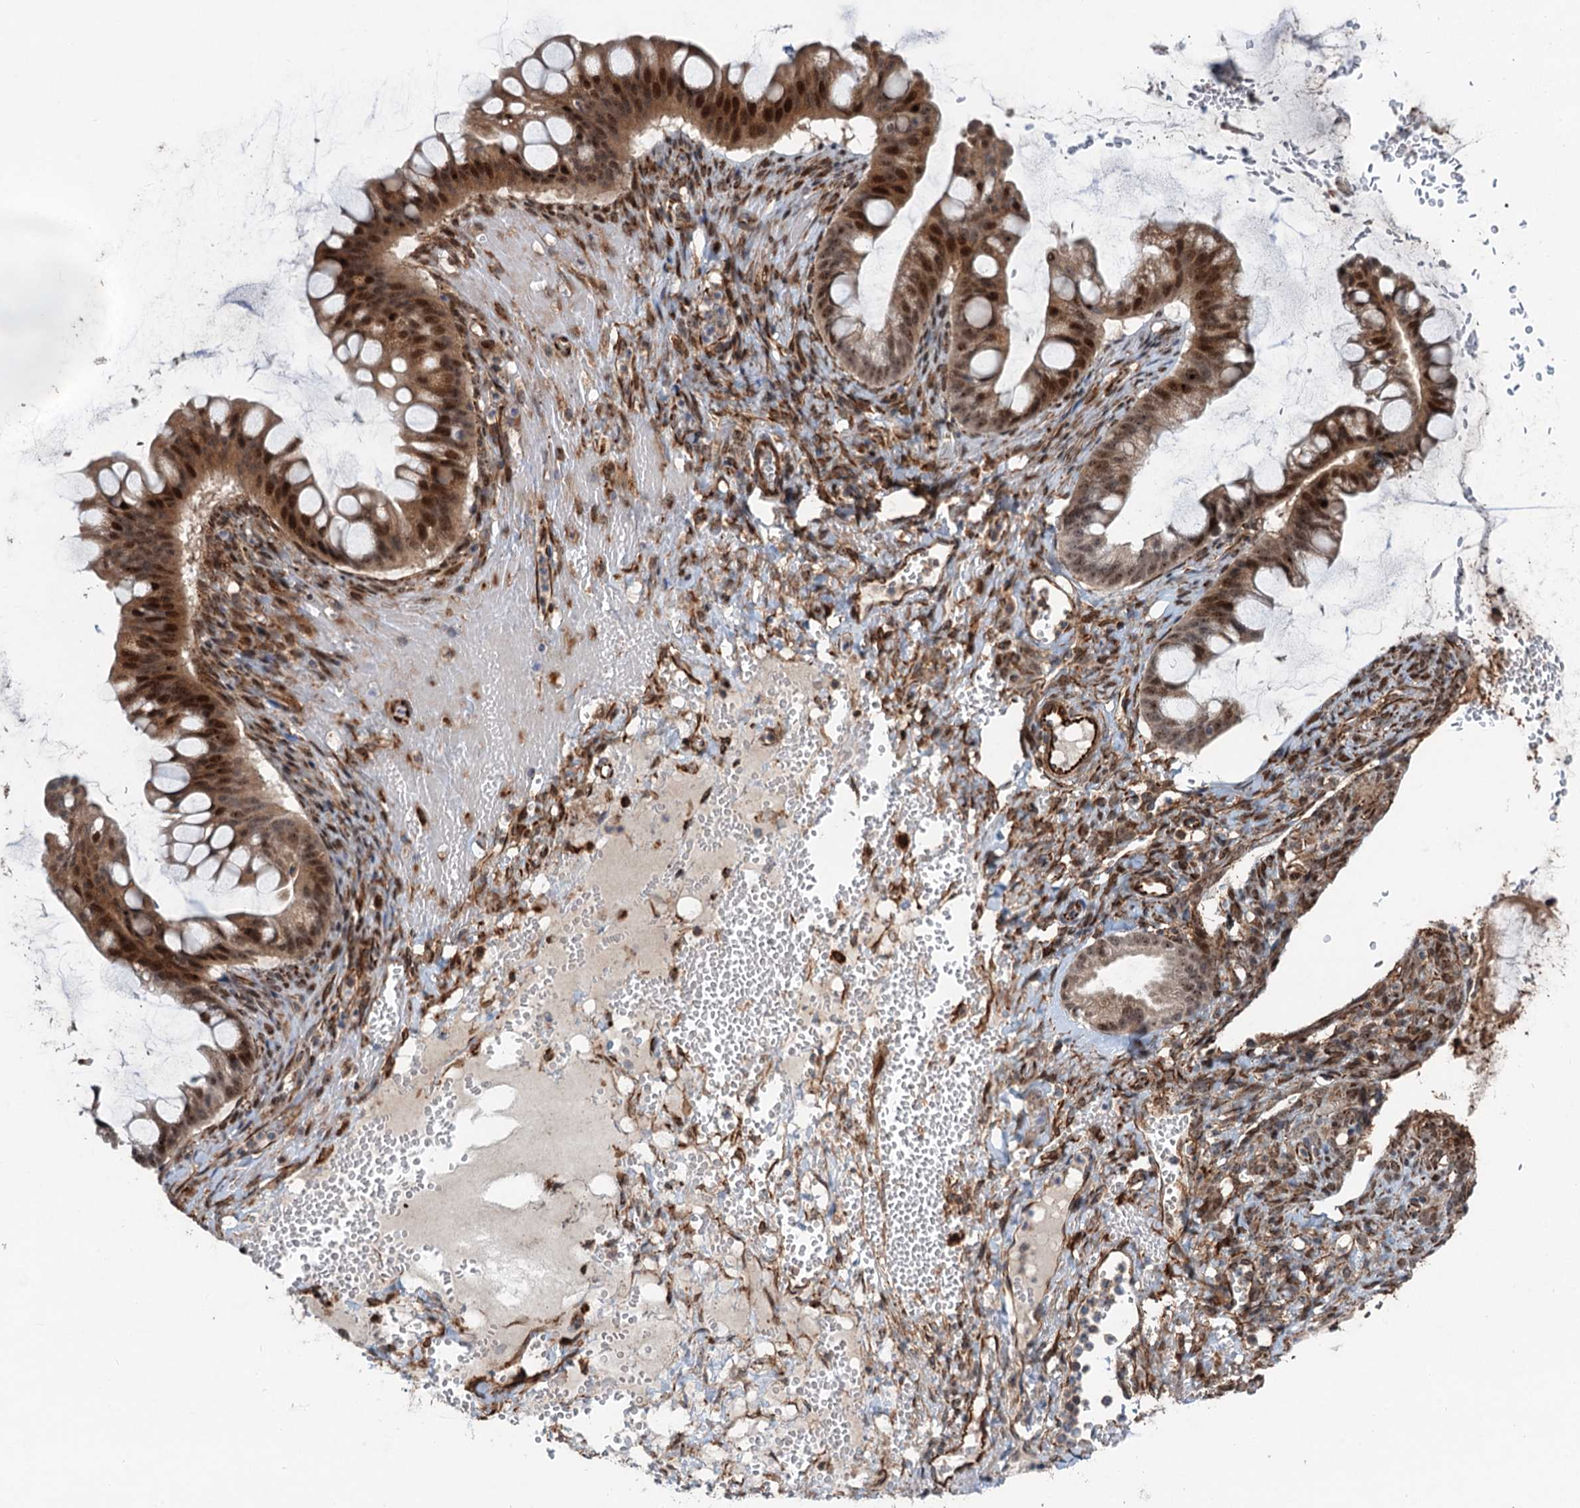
{"staining": {"intensity": "strong", "quantity": "25%-75%", "location": "nuclear"}, "tissue": "ovarian cancer", "cell_type": "Tumor cells", "image_type": "cancer", "snomed": [{"axis": "morphology", "description": "Cystadenocarcinoma, mucinous, NOS"}, {"axis": "topography", "description": "Ovary"}], "caption": "There is high levels of strong nuclear expression in tumor cells of ovarian cancer (mucinous cystadenocarcinoma), as demonstrated by immunohistochemical staining (brown color).", "gene": "TMA16", "patient": {"sex": "female", "age": 73}}